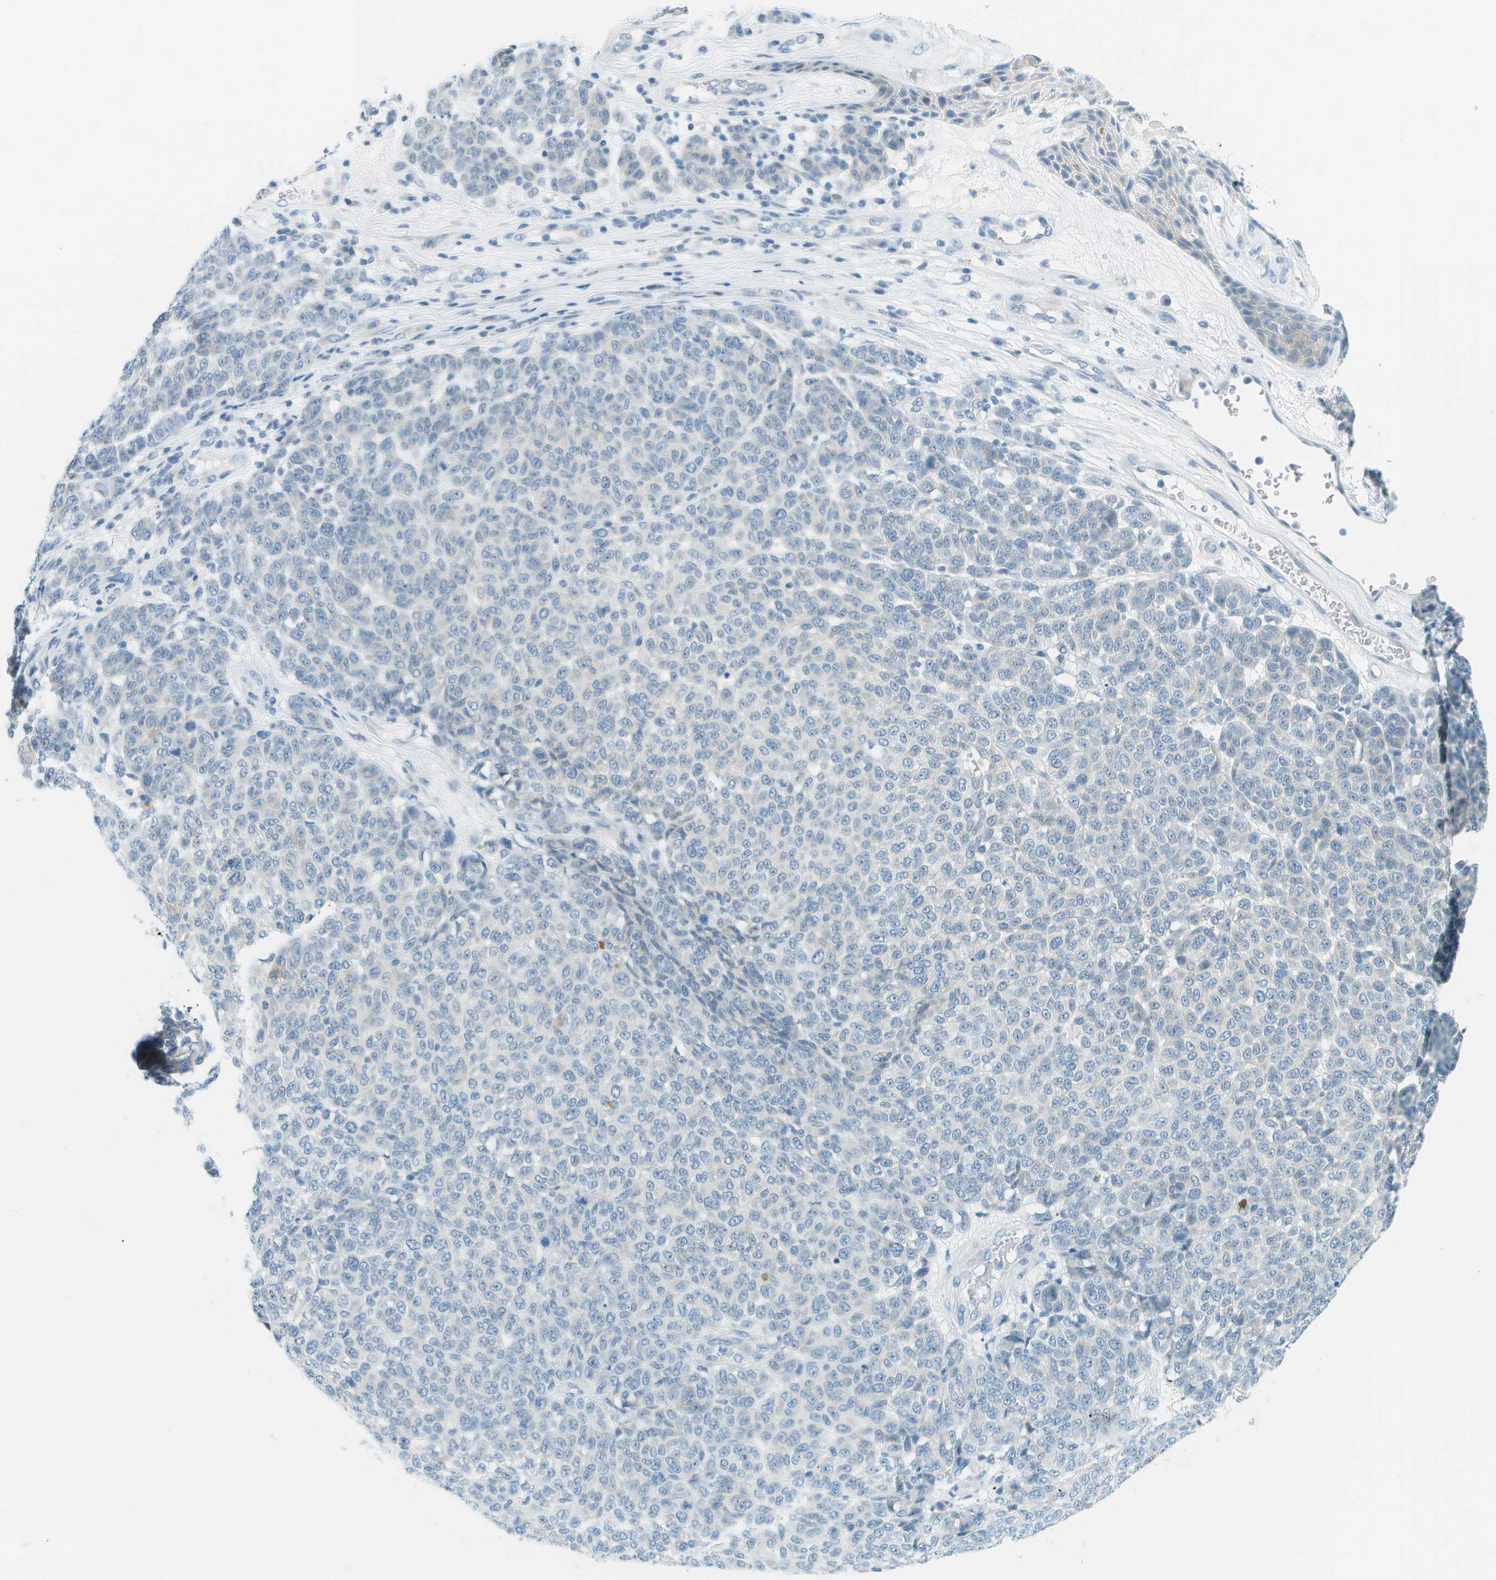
{"staining": {"intensity": "negative", "quantity": "none", "location": "none"}, "tissue": "melanoma", "cell_type": "Tumor cells", "image_type": "cancer", "snomed": [{"axis": "morphology", "description": "Malignant melanoma, NOS"}, {"axis": "topography", "description": "Skin"}], "caption": "IHC histopathology image of neoplastic tissue: human malignant melanoma stained with DAB (3,3'-diaminobenzidine) exhibits no significant protein staining in tumor cells. (IHC, brightfield microscopy, high magnification).", "gene": "SMYD5", "patient": {"sex": "male", "age": 59}}